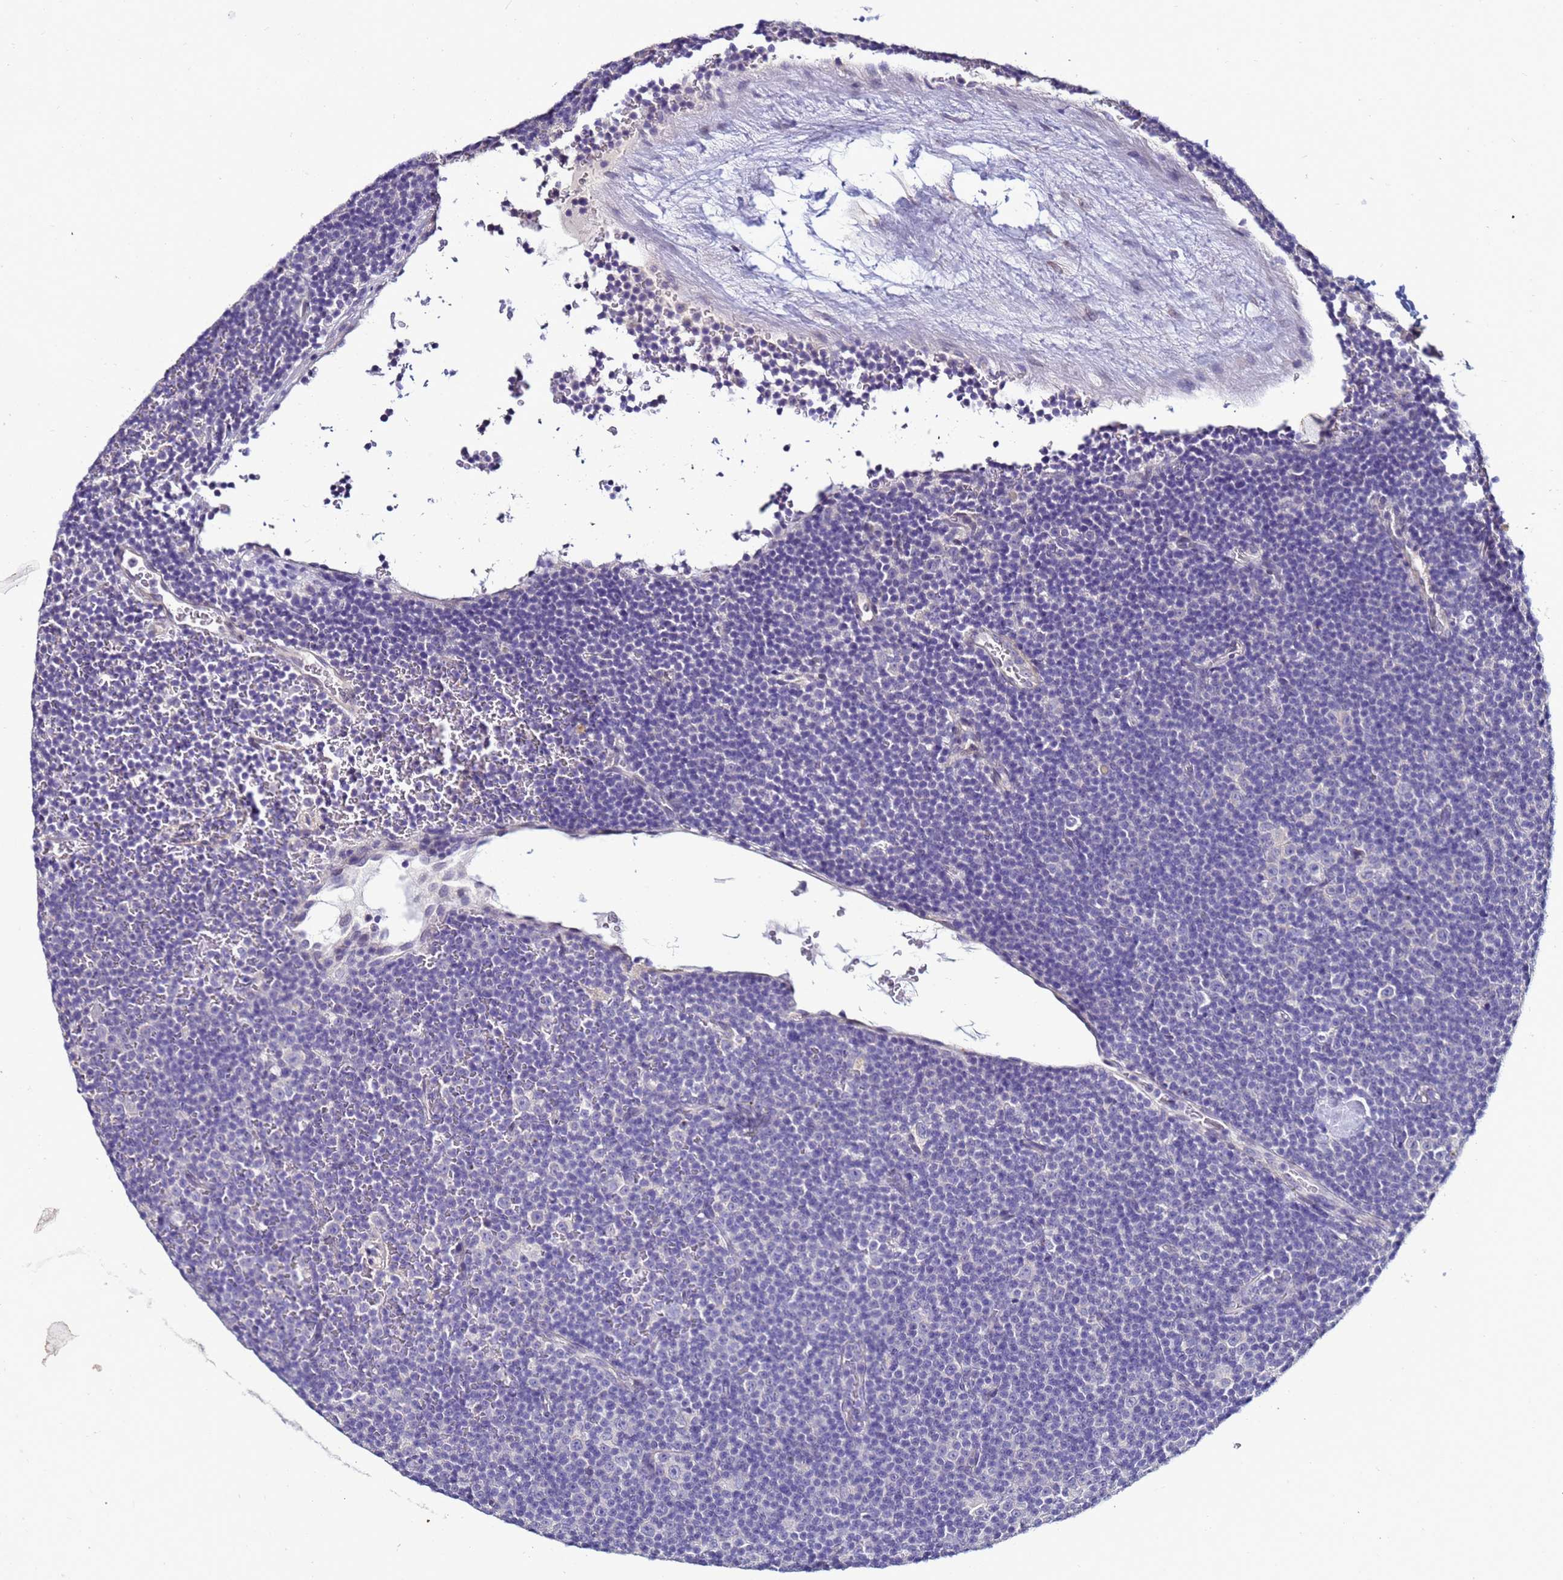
{"staining": {"intensity": "negative", "quantity": "none", "location": "none"}, "tissue": "lymphoma", "cell_type": "Tumor cells", "image_type": "cancer", "snomed": [{"axis": "morphology", "description": "Malignant lymphoma, non-Hodgkin's type, Low grade"}, {"axis": "topography", "description": "Lymph node"}], "caption": "High power microscopy histopathology image of an immunohistochemistry (IHC) histopathology image of malignant lymphoma, non-Hodgkin's type (low-grade), revealing no significant expression in tumor cells.", "gene": "FAM166B", "patient": {"sex": "female", "age": 67}}